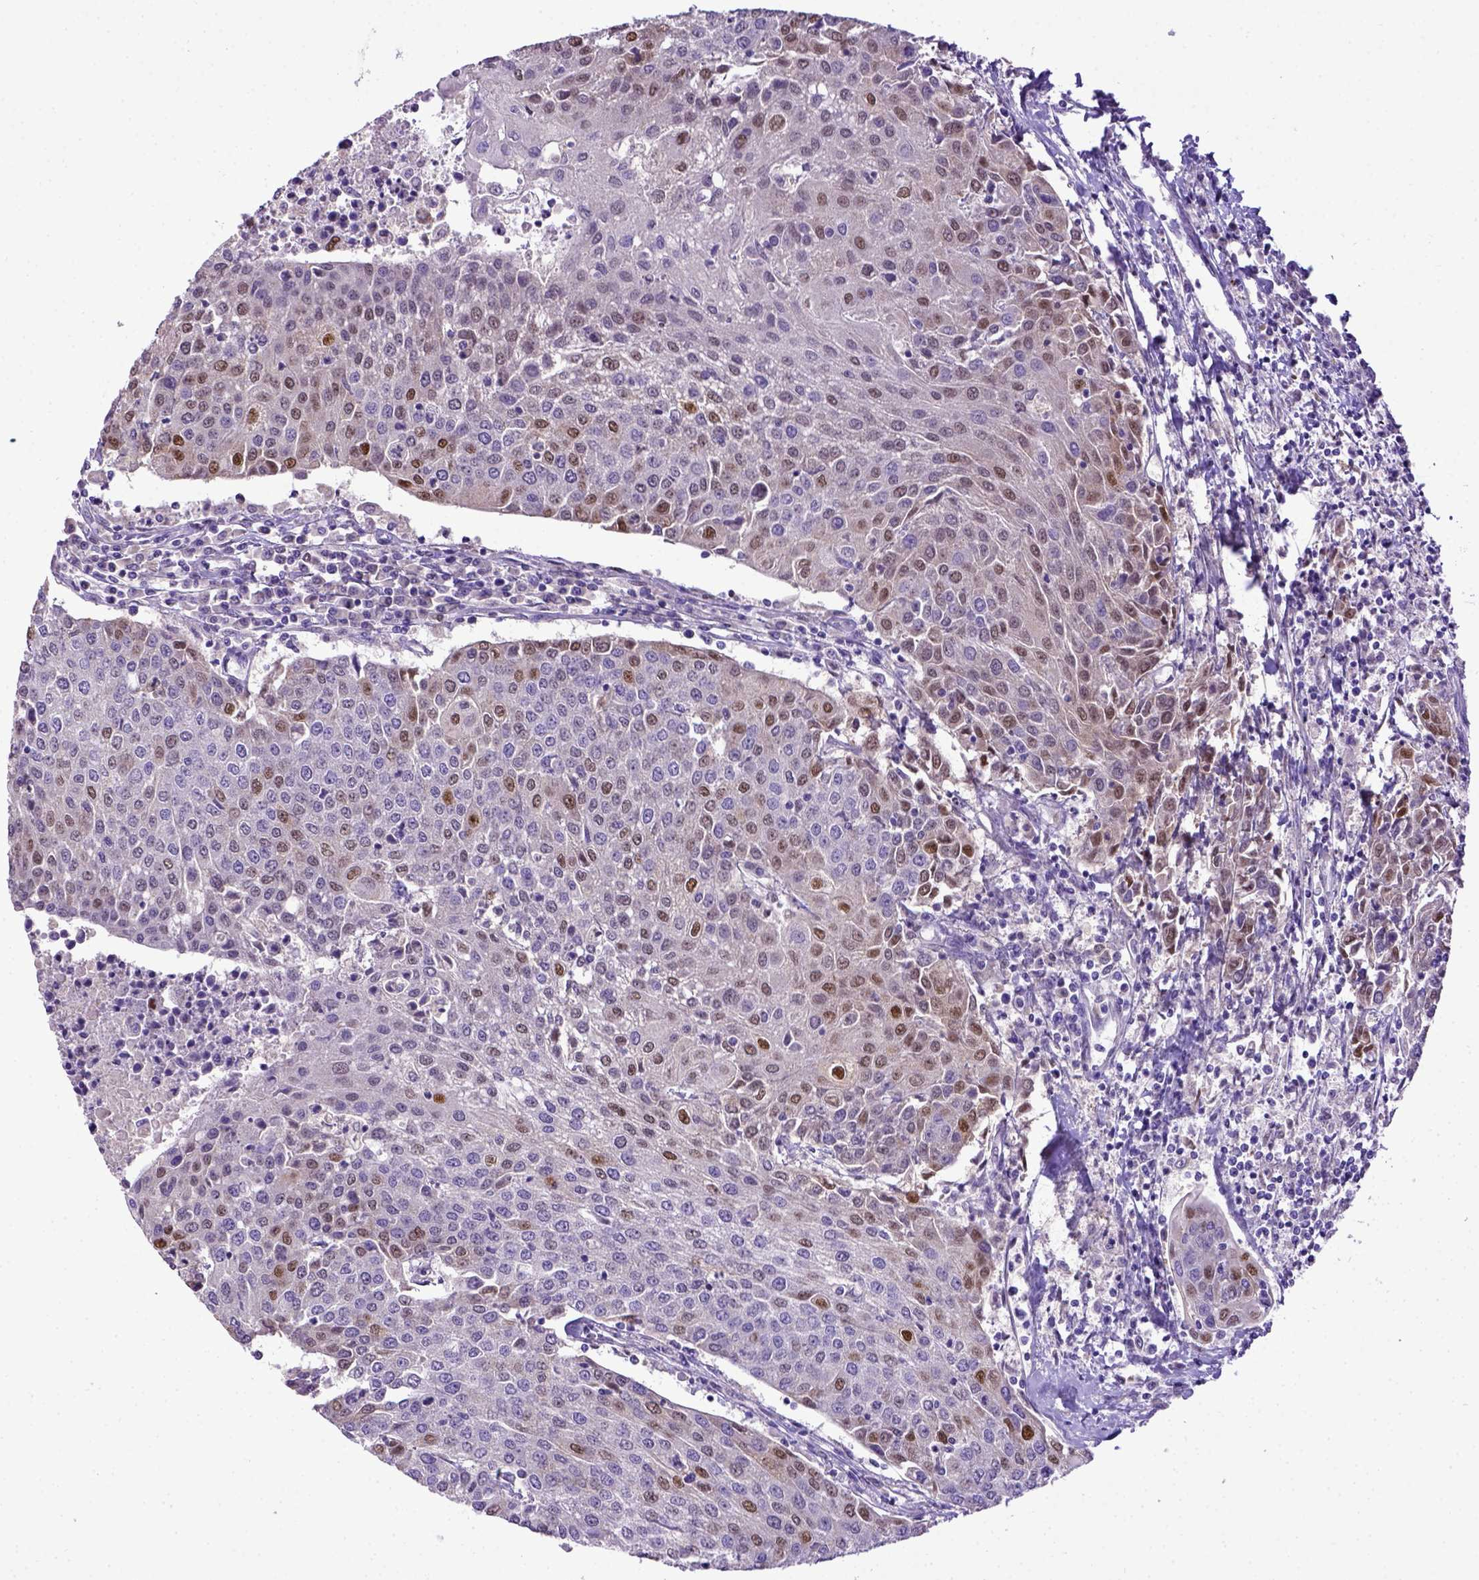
{"staining": {"intensity": "moderate", "quantity": "25%-75%", "location": "nuclear"}, "tissue": "urothelial cancer", "cell_type": "Tumor cells", "image_type": "cancer", "snomed": [{"axis": "morphology", "description": "Urothelial carcinoma, High grade"}, {"axis": "topography", "description": "Urinary bladder"}], "caption": "Immunohistochemical staining of human high-grade urothelial carcinoma exhibits medium levels of moderate nuclear expression in approximately 25%-75% of tumor cells.", "gene": "CDKN1A", "patient": {"sex": "female", "age": 85}}